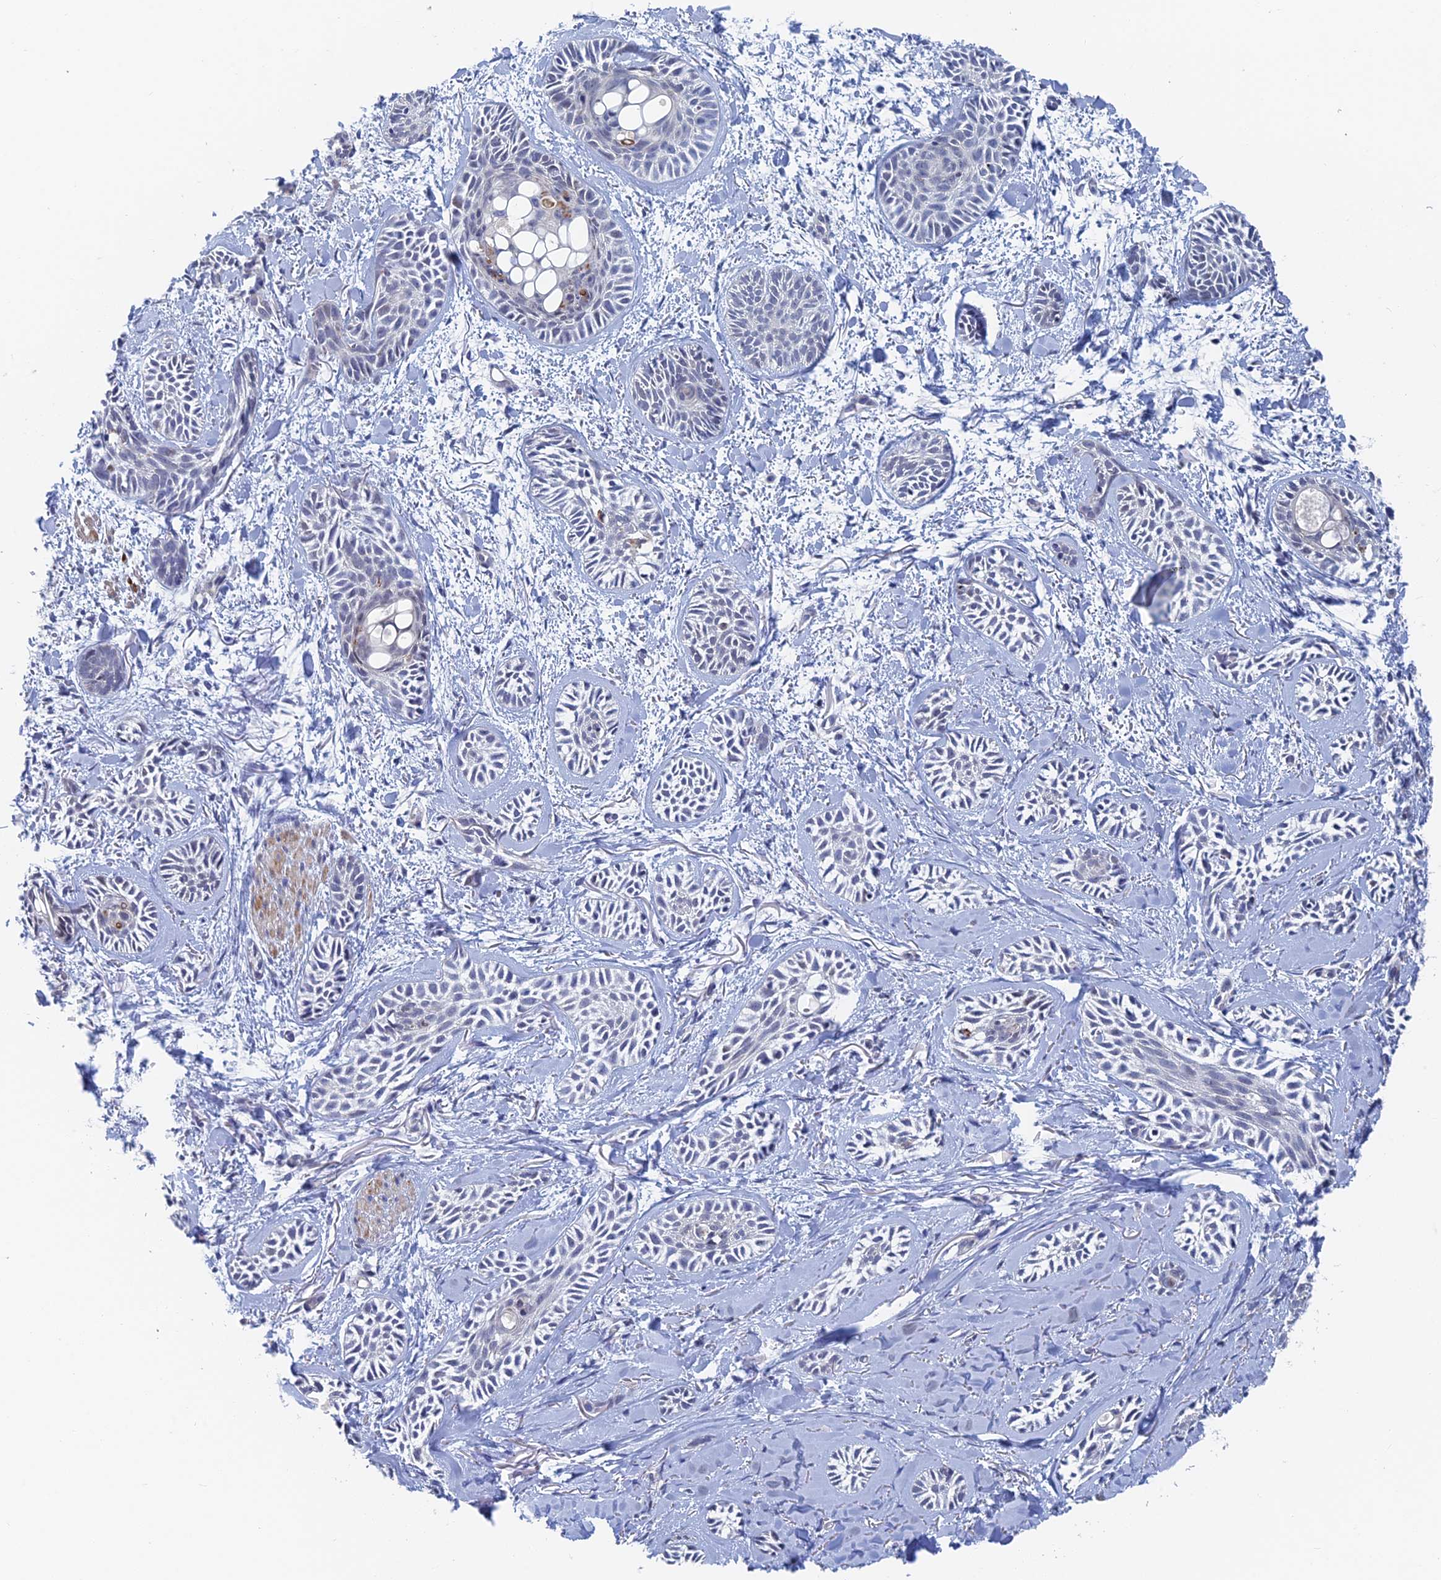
{"staining": {"intensity": "negative", "quantity": "none", "location": "none"}, "tissue": "skin cancer", "cell_type": "Tumor cells", "image_type": "cancer", "snomed": [{"axis": "morphology", "description": "Basal cell carcinoma"}, {"axis": "topography", "description": "Skin"}], "caption": "Immunohistochemistry (IHC) image of neoplastic tissue: human skin basal cell carcinoma stained with DAB (3,3'-diaminobenzidine) reveals no significant protein positivity in tumor cells.", "gene": "GMNC", "patient": {"sex": "female", "age": 59}}